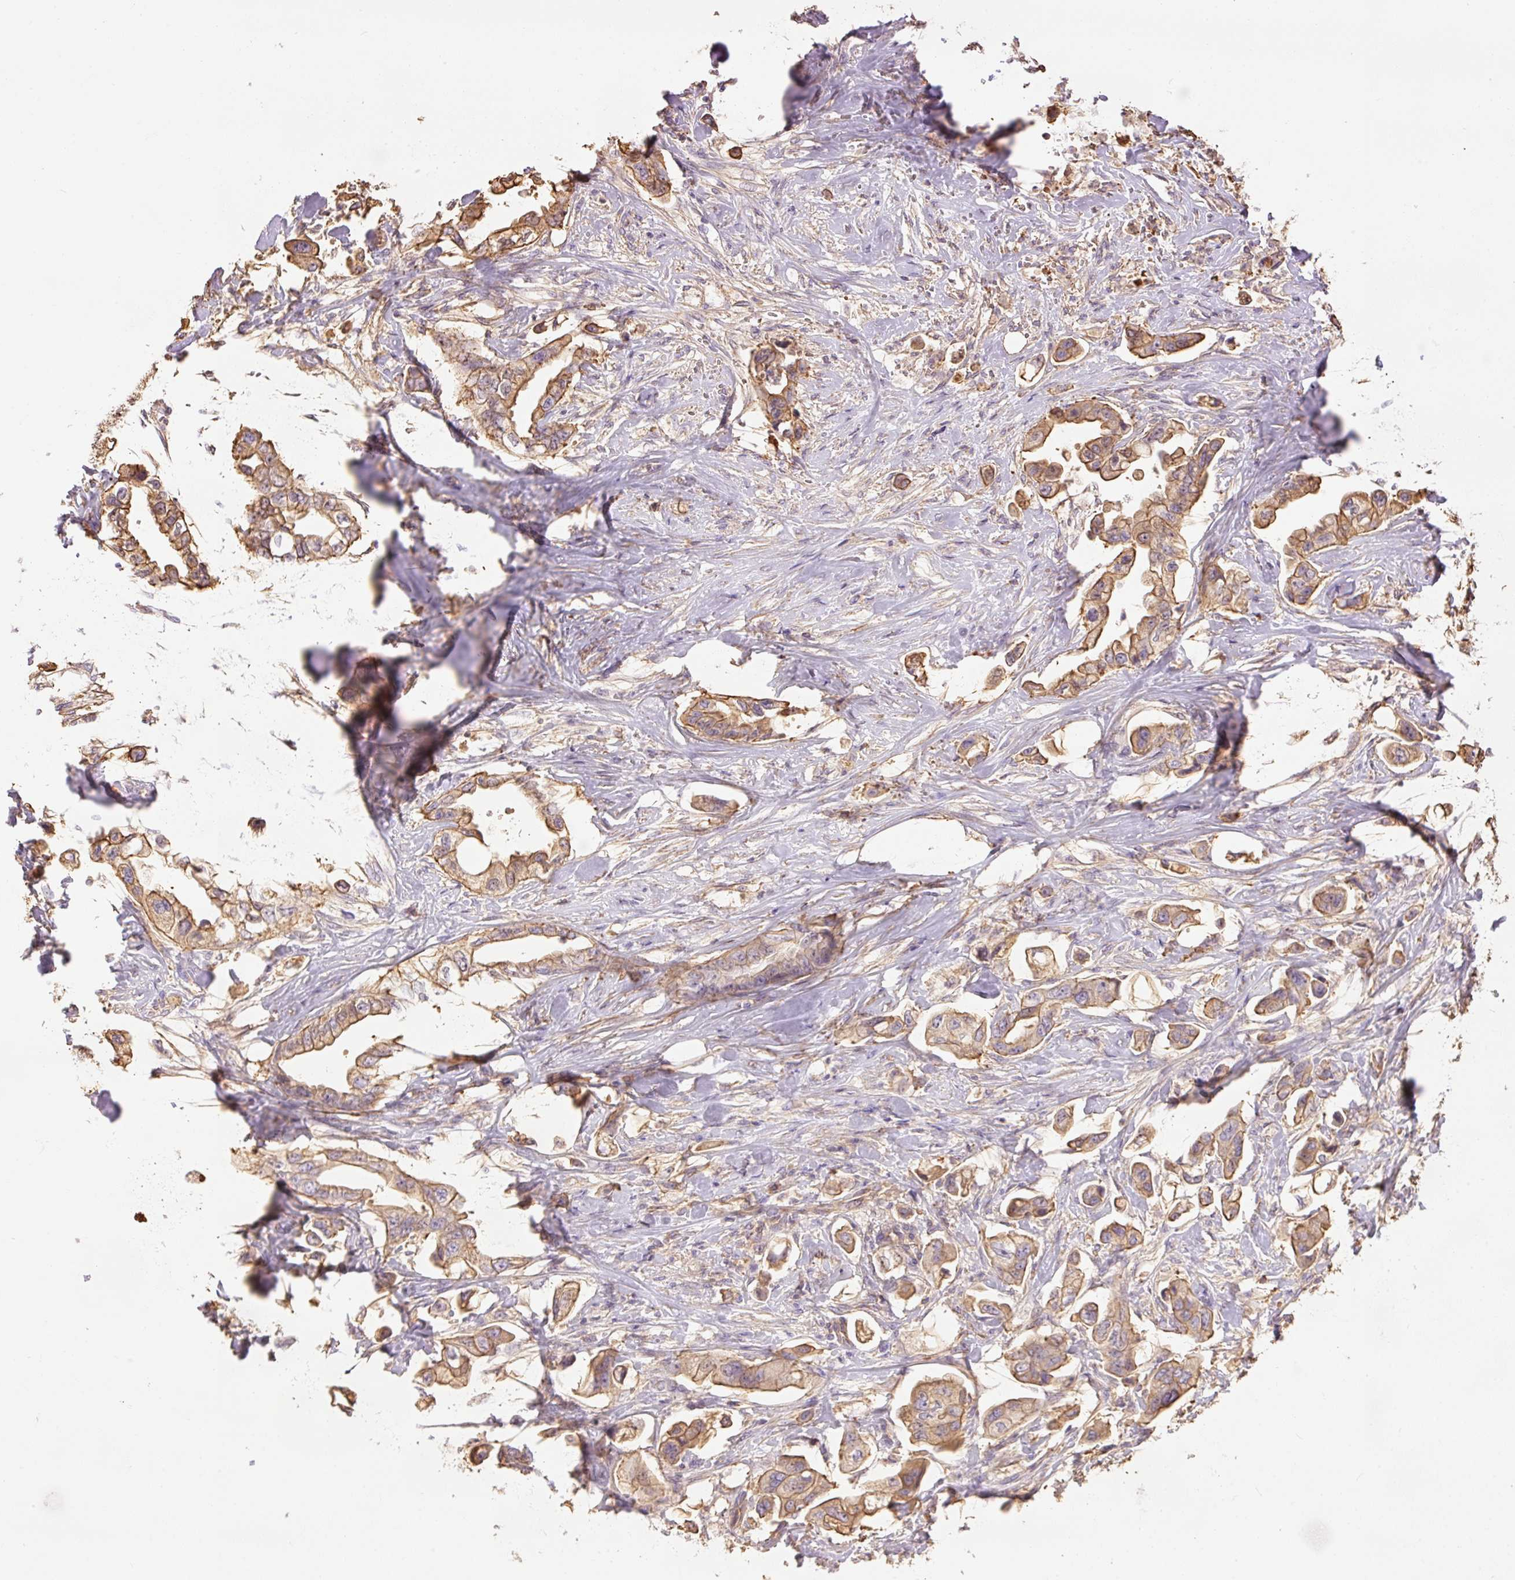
{"staining": {"intensity": "moderate", "quantity": ">75%", "location": "cytoplasmic/membranous"}, "tissue": "stomach cancer", "cell_type": "Tumor cells", "image_type": "cancer", "snomed": [{"axis": "morphology", "description": "Adenocarcinoma, NOS"}, {"axis": "topography", "description": "Stomach"}], "caption": "Protein expression by immunohistochemistry (IHC) reveals moderate cytoplasmic/membranous positivity in approximately >75% of tumor cells in stomach adenocarcinoma. The staining was performed using DAB to visualize the protein expression in brown, while the nuclei were stained in blue with hematoxylin (Magnification: 20x).", "gene": "PPP1R1B", "patient": {"sex": "male", "age": 62}}